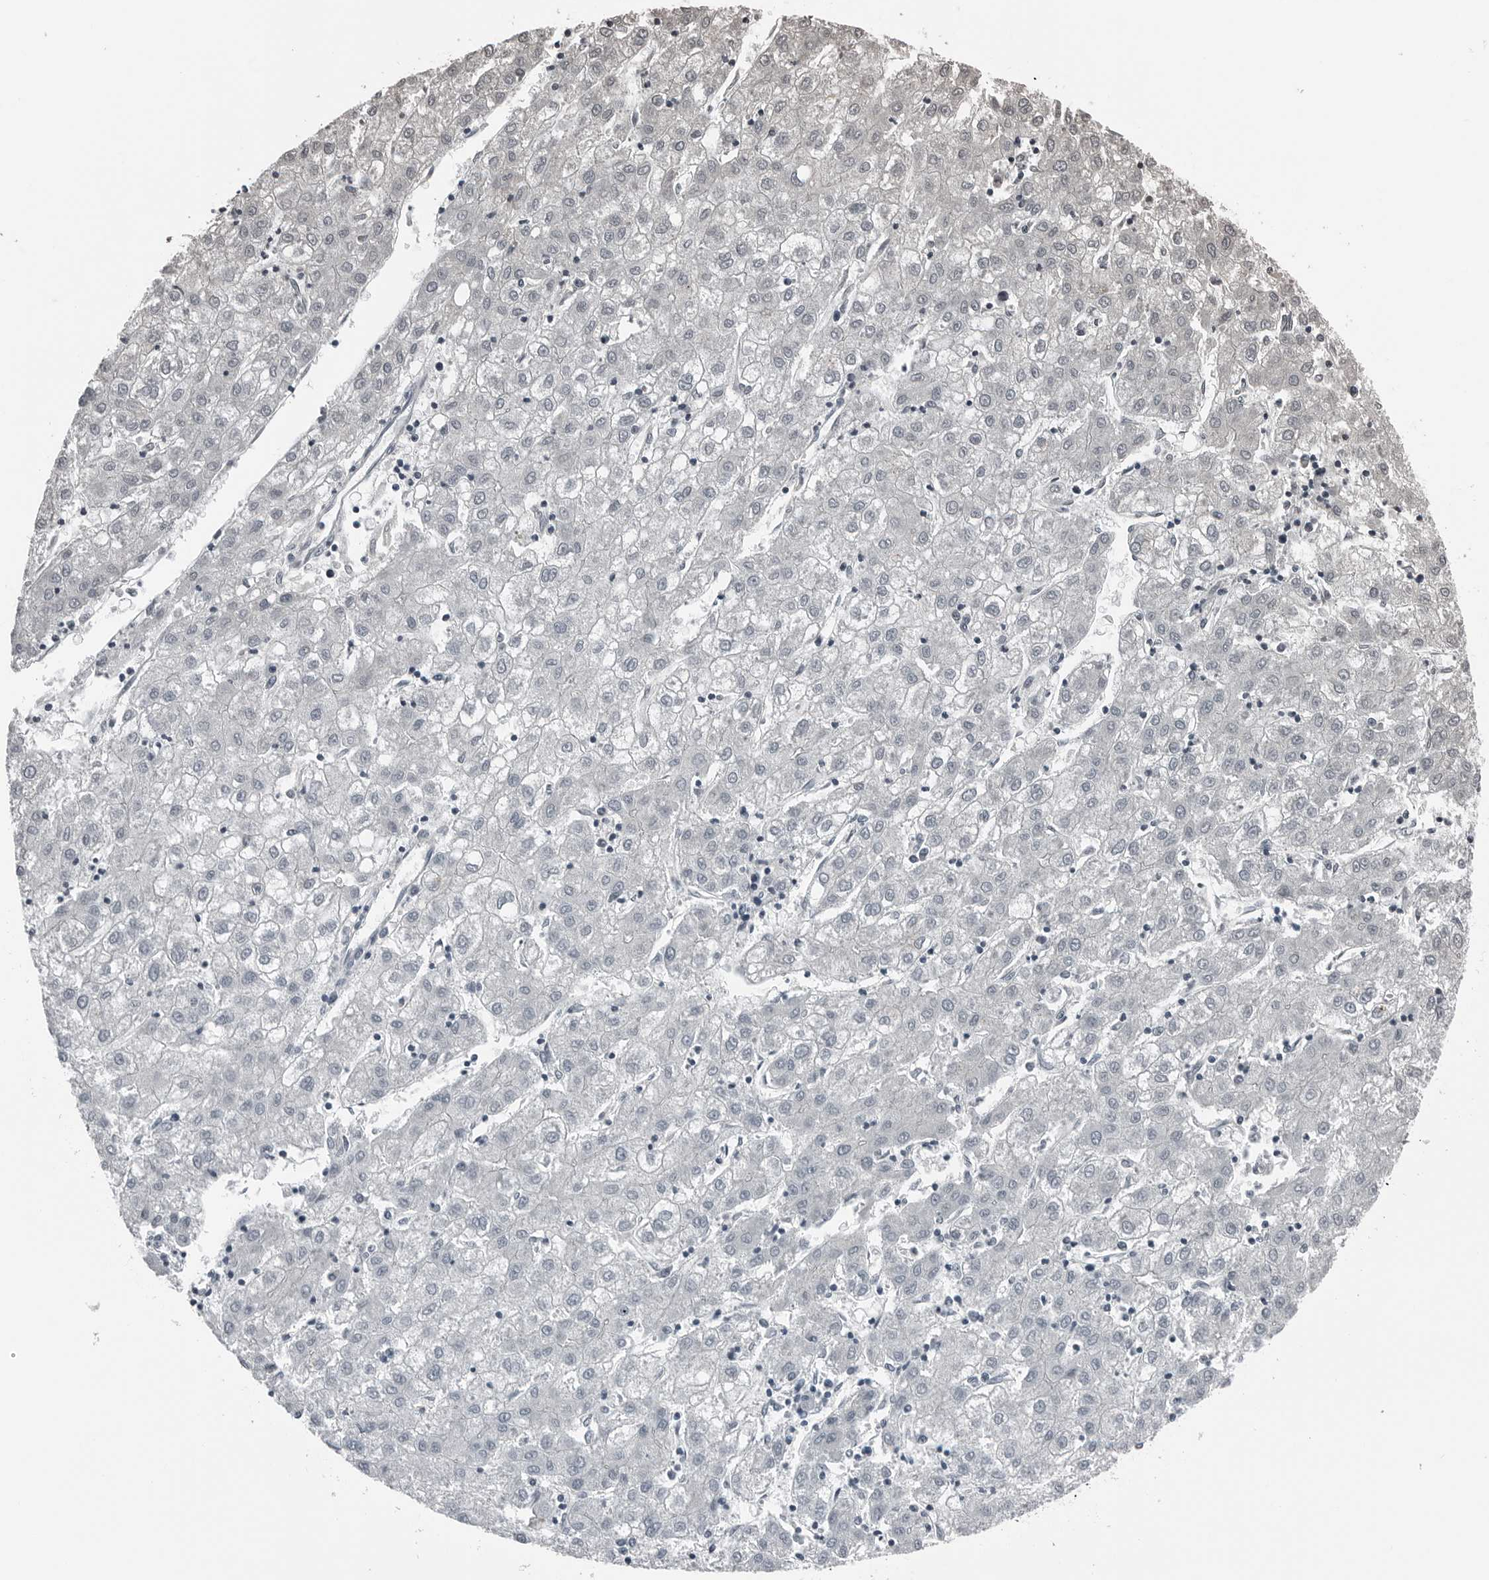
{"staining": {"intensity": "negative", "quantity": "none", "location": "none"}, "tissue": "liver cancer", "cell_type": "Tumor cells", "image_type": "cancer", "snomed": [{"axis": "morphology", "description": "Carcinoma, Hepatocellular, NOS"}, {"axis": "topography", "description": "Liver"}], "caption": "The image shows no staining of tumor cells in liver cancer (hepatocellular carcinoma).", "gene": "SPINK1", "patient": {"sex": "male", "age": 72}}